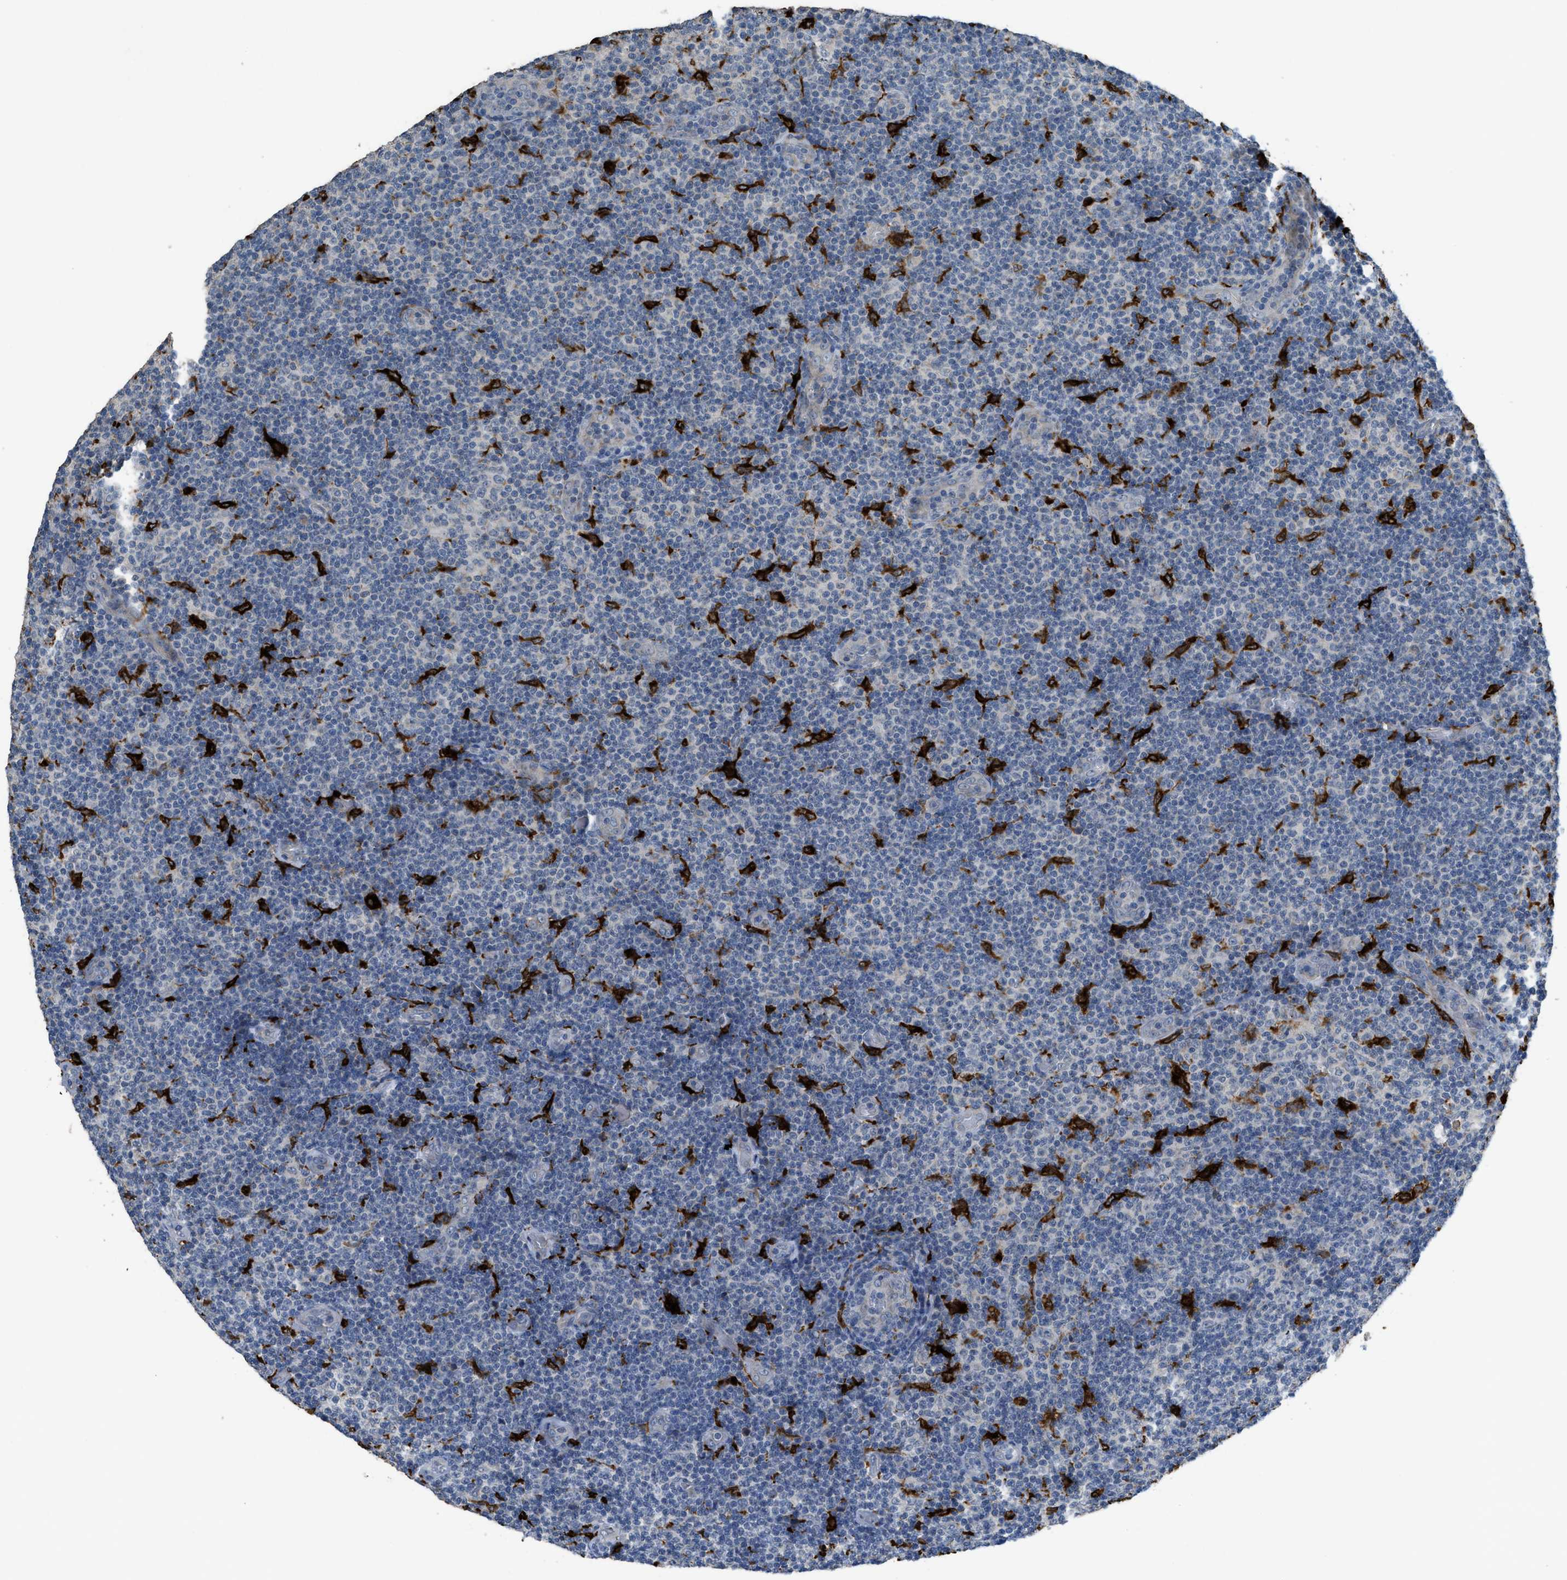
{"staining": {"intensity": "negative", "quantity": "none", "location": "none"}, "tissue": "lymphoma", "cell_type": "Tumor cells", "image_type": "cancer", "snomed": [{"axis": "morphology", "description": "Malignant lymphoma, non-Hodgkin's type, Low grade"}, {"axis": "topography", "description": "Lymph node"}], "caption": "The micrograph demonstrates no significant staining in tumor cells of low-grade malignant lymphoma, non-Hodgkin's type. (DAB immunohistochemistry (IHC), high magnification).", "gene": "TIMD4", "patient": {"sex": "male", "age": 83}}